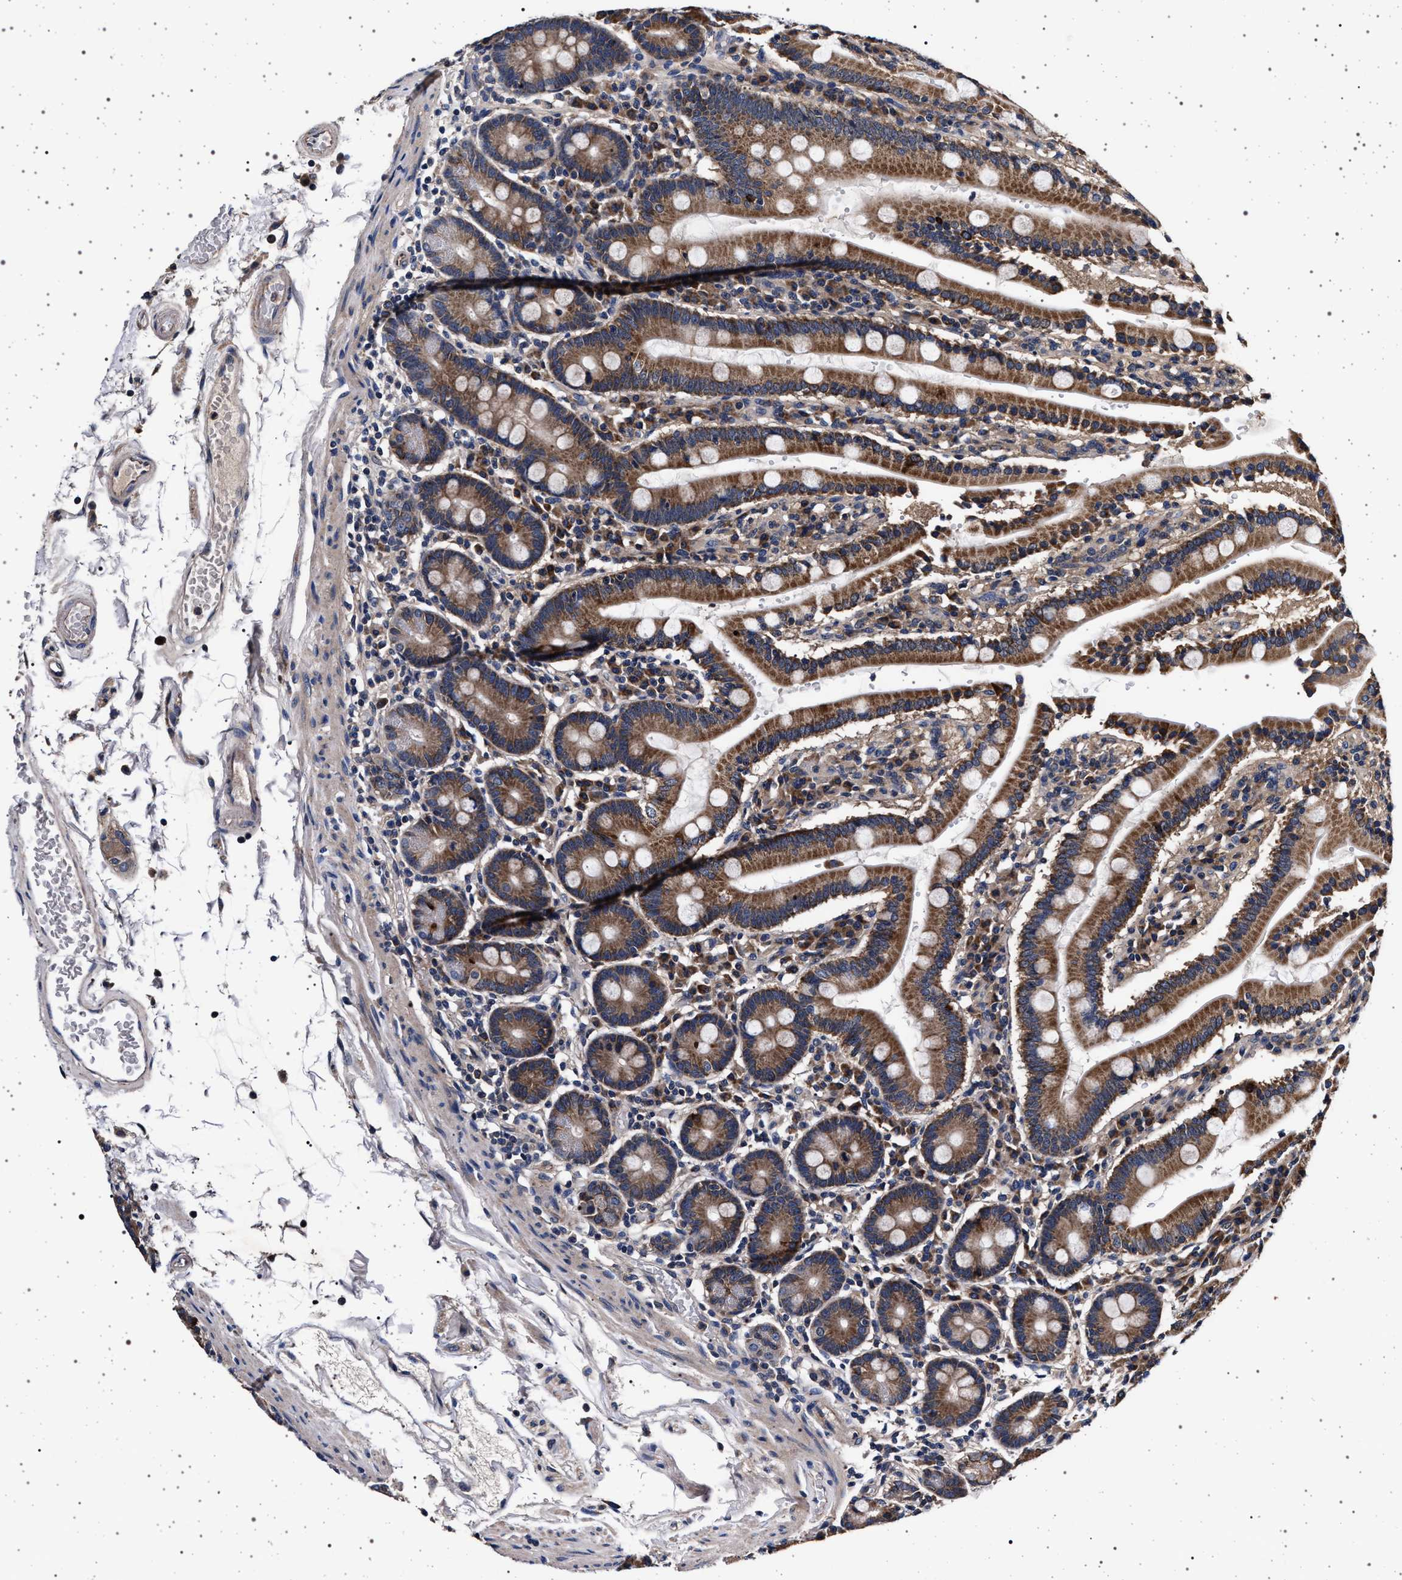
{"staining": {"intensity": "moderate", "quantity": ">75%", "location": "cytoplasmic/membranous"}, "tissue": "duodenum", "cell_type": "Glandular cells", "image_type": "normal", "snomed": [{"axis": "morphology", "description": "Normal tissue, NOS"}, {"axis": "topography", "description": "Small intestine, NOS"}], "caption": "A photomicrograph of human duodenum stained for a protein exhibits moderate cytoplasmic/membranous brown staining in glandular cells. (Stains: DAB in brown, nuclei in blue, Microscopy: brightfield microscopy at high magnification).", "gene": "MAP3K2", "patient": {"sex": "female", "age": 71}}